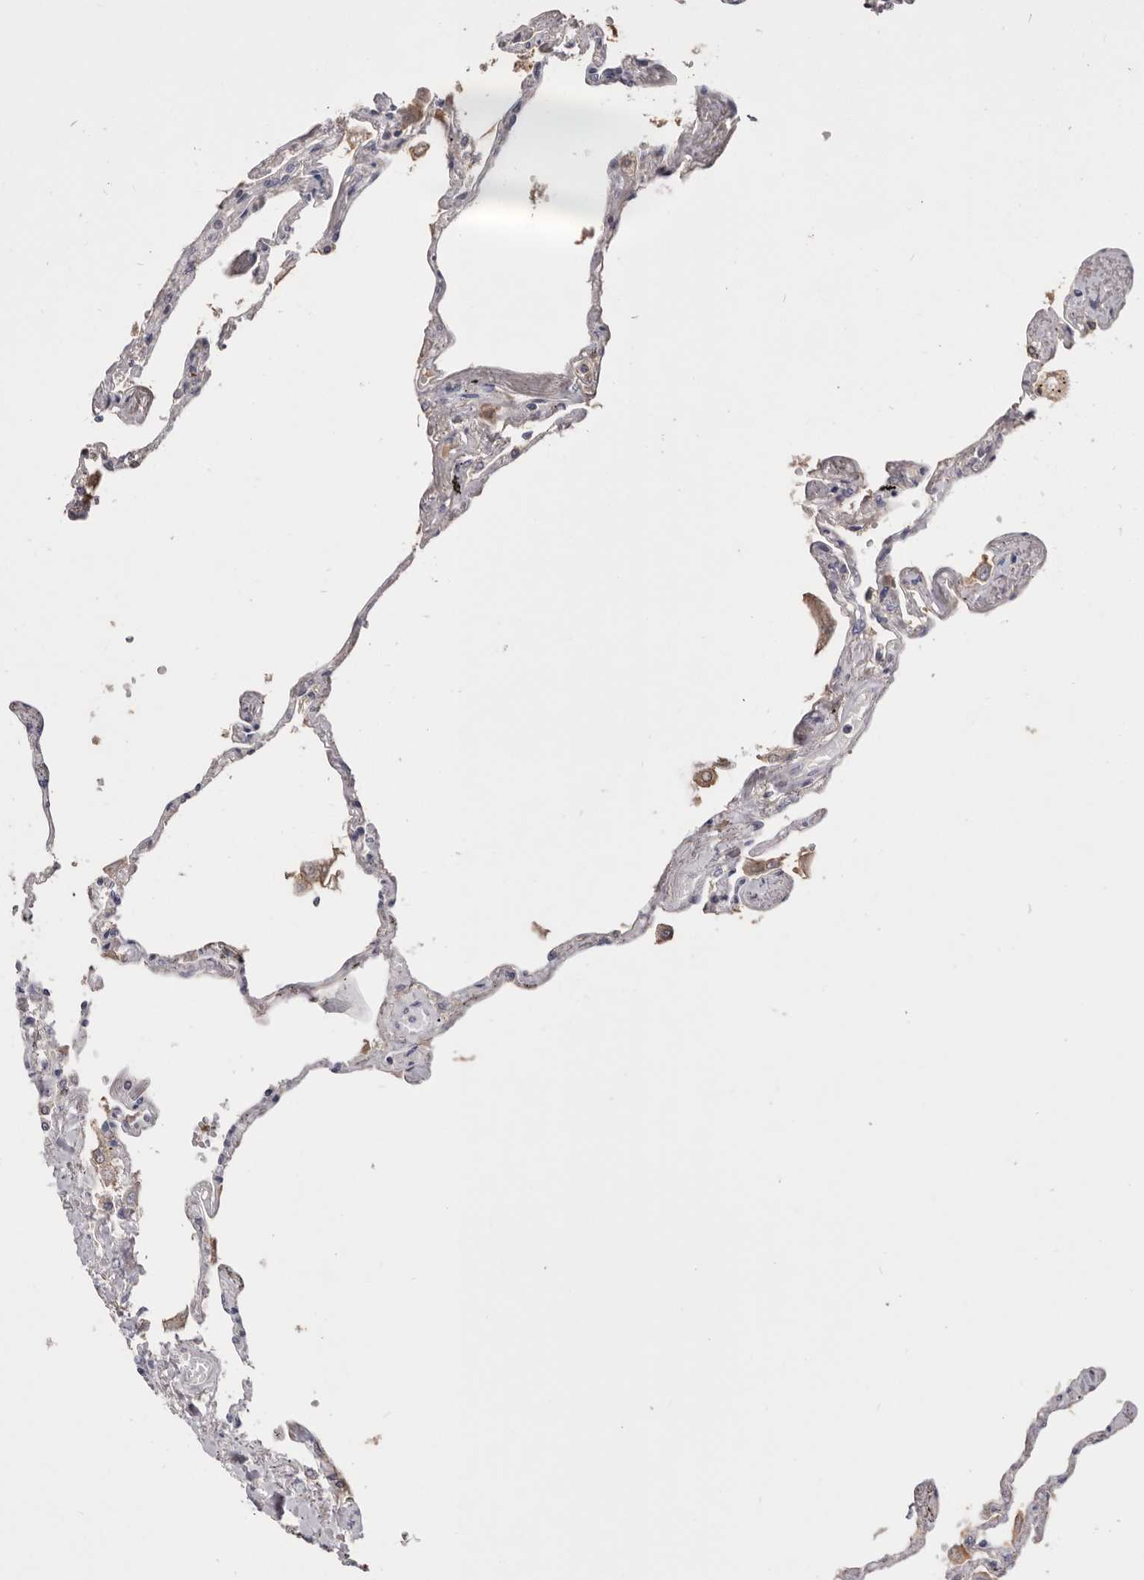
{"staining": {"intensity": "negative", "quantity": "none", "location": "none"}, "tissue": "lung", "cell_type": "Alveolar cells", "image_type": "normal", "snomed": [{"axis": "morphology", "description": "Normal tissue, NOS"}, {"axis": "topography", "description": "Lung"}], "caption": "Protein analysis of benign lung exhibits no significant staining in alveolar cells. The staining was performed using DAB (3,3'-diaminobenzidine) to visualize the protein expression in brown, while the nuclei were stained in blue with hematoxylin (Magnification: 20x).", "gene": "HCAR2", "patient": {"sex": "female", "age": 67}}